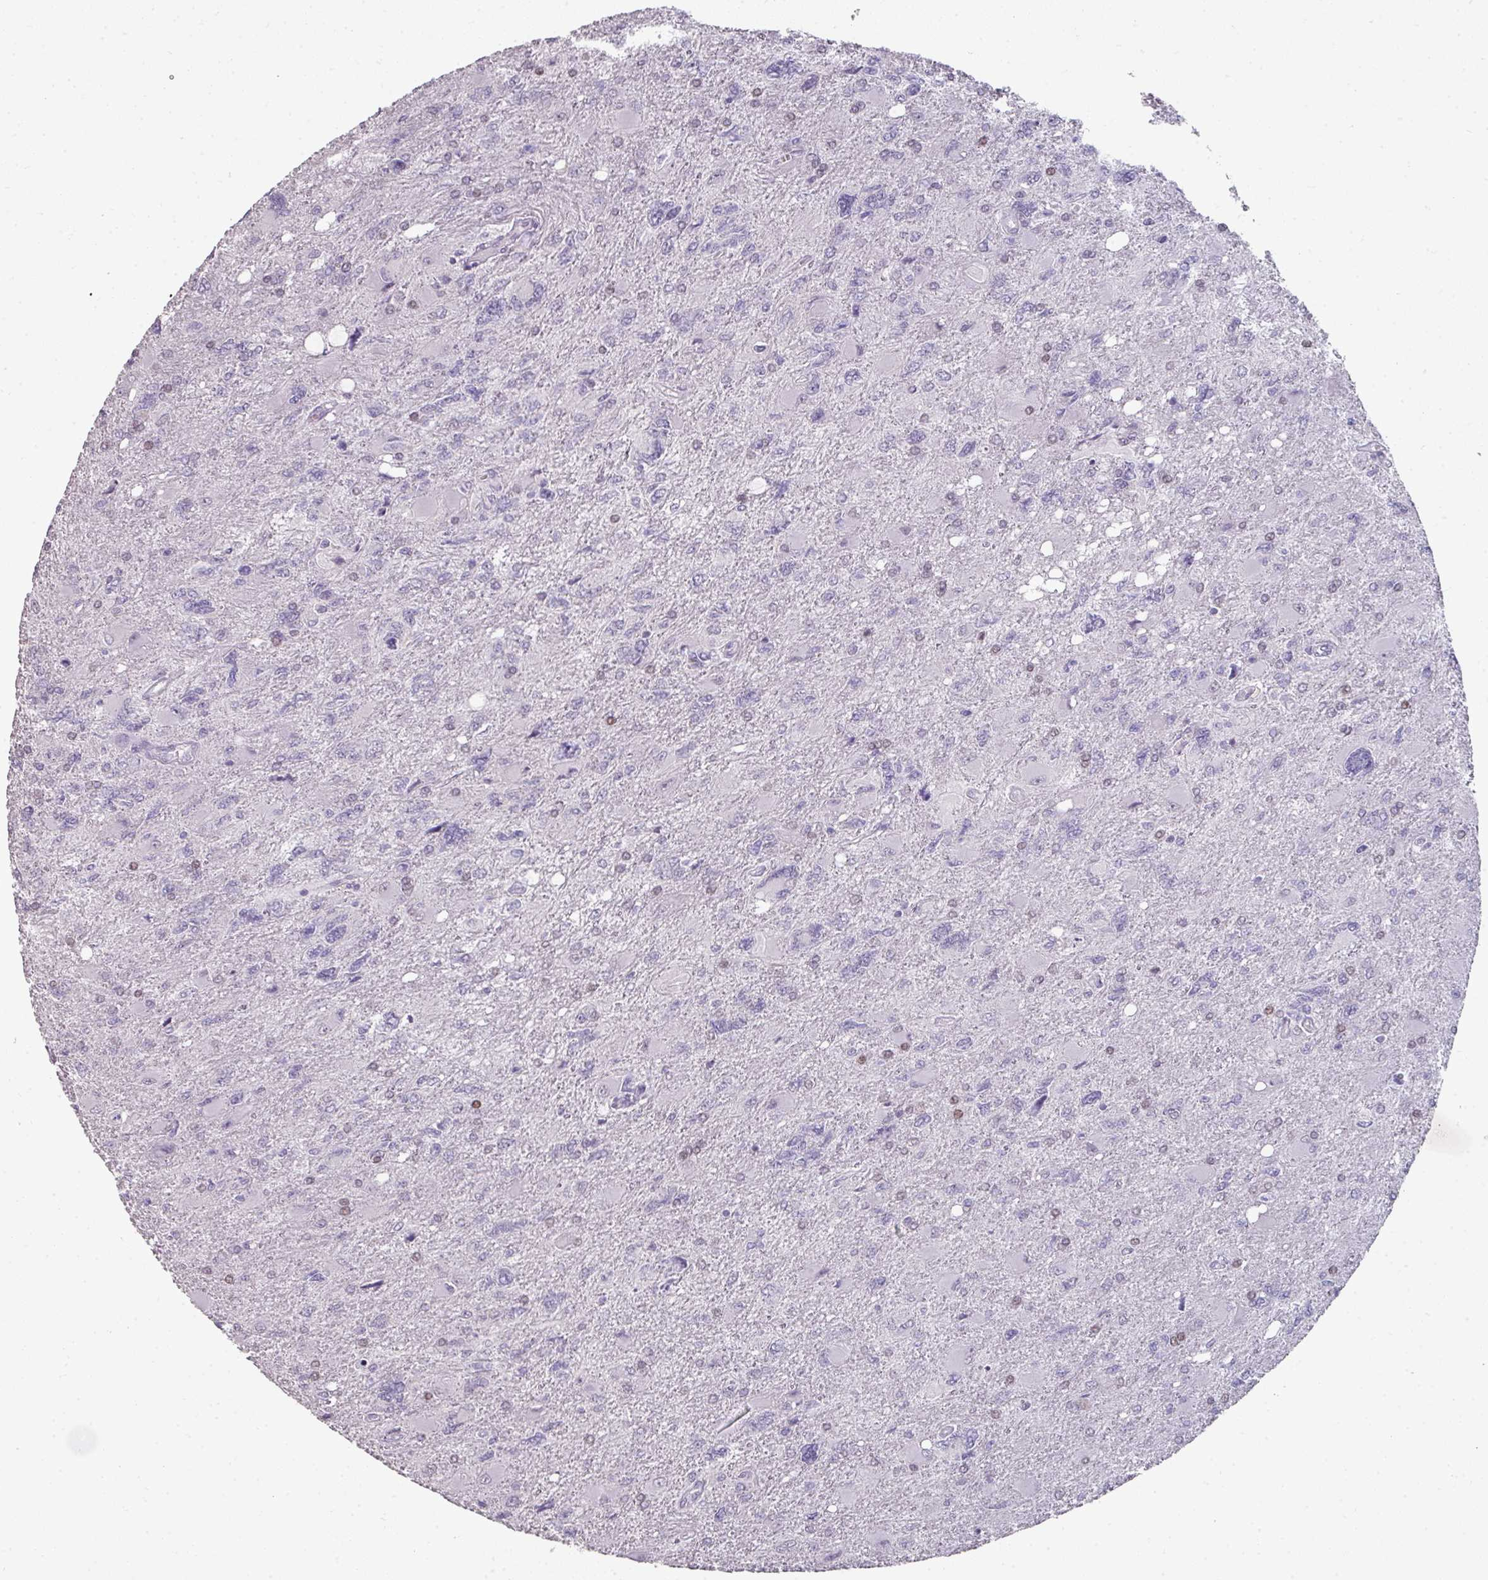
{"staining": {"intensity": "moderate", "quantity": "<25%", "location": "nuclear"}, "tissue": "glioma", "cell_type": "Tumor cells", "image_type": "cancer", "snomed": [{"axis": "morphology", "description": "Glioma, malignant, High grade"}, {"axis": "topography", "description": "Brain"}], "caption": "Immunohistochemical staining of human high-grade glioma (malignant) displays low levels of moderate nuclear staining in about <25% of tumor cells.", "gene": "GTF2H3", "patient": {"sex": "male", "age": 67}}